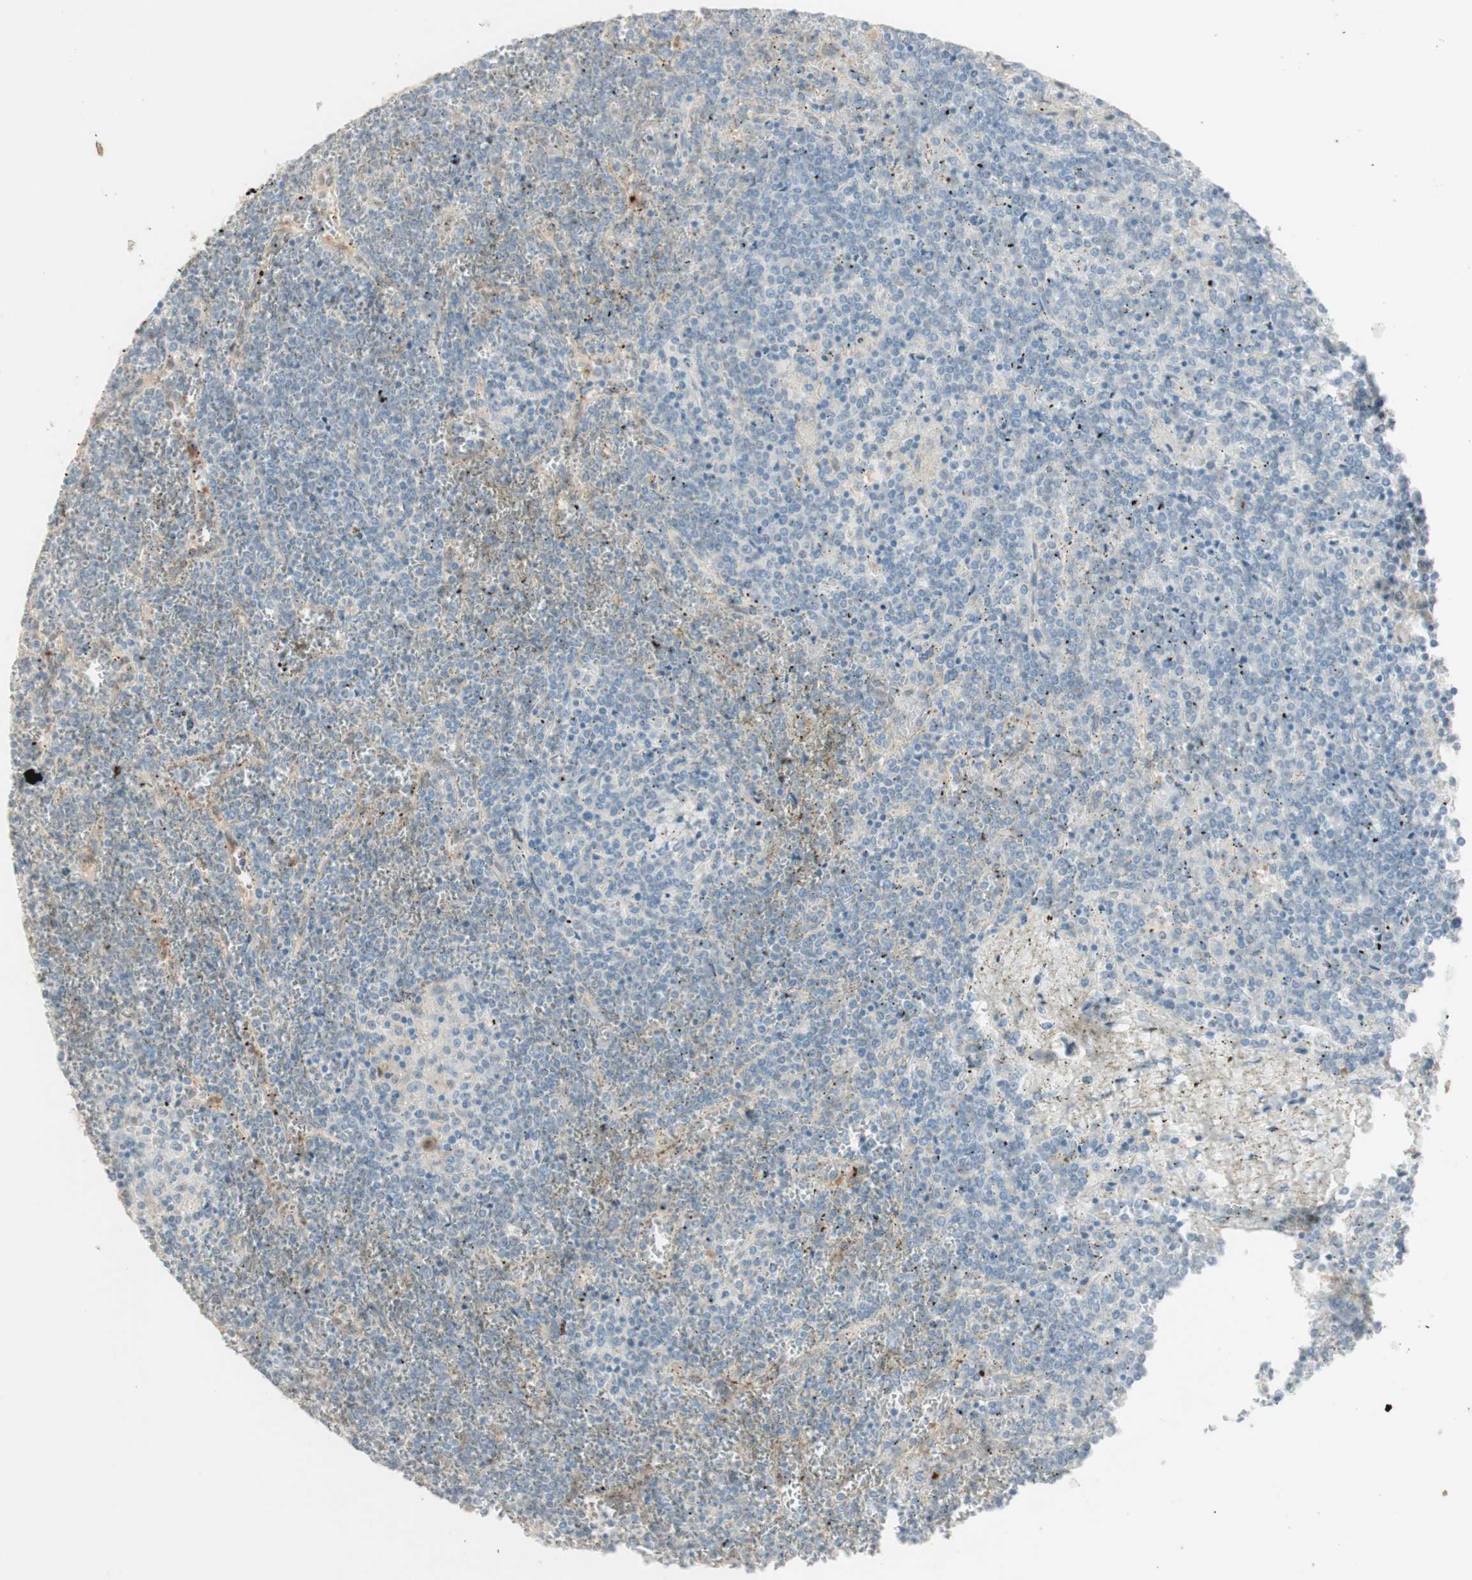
{"staining": {"intensity": "negative", "quantity": "none", "location": "none"}, "tissue": "lymphoma", "cell_type": "Tumor cells", "image_type": "cancer", "snomed": [{"axis": "morphology", "description": "Malignant lymphoma, non-Hodgkin's type, Low grade"}, {"axis": "topography", "description": "Spleen"}], "caption": "Tumor cells show no significant expression in lymphoma. (IHC, brightfield microscopy, high magnification).", "gene": "MUC3A", "patient": {"sex": "female", "age": 19}}